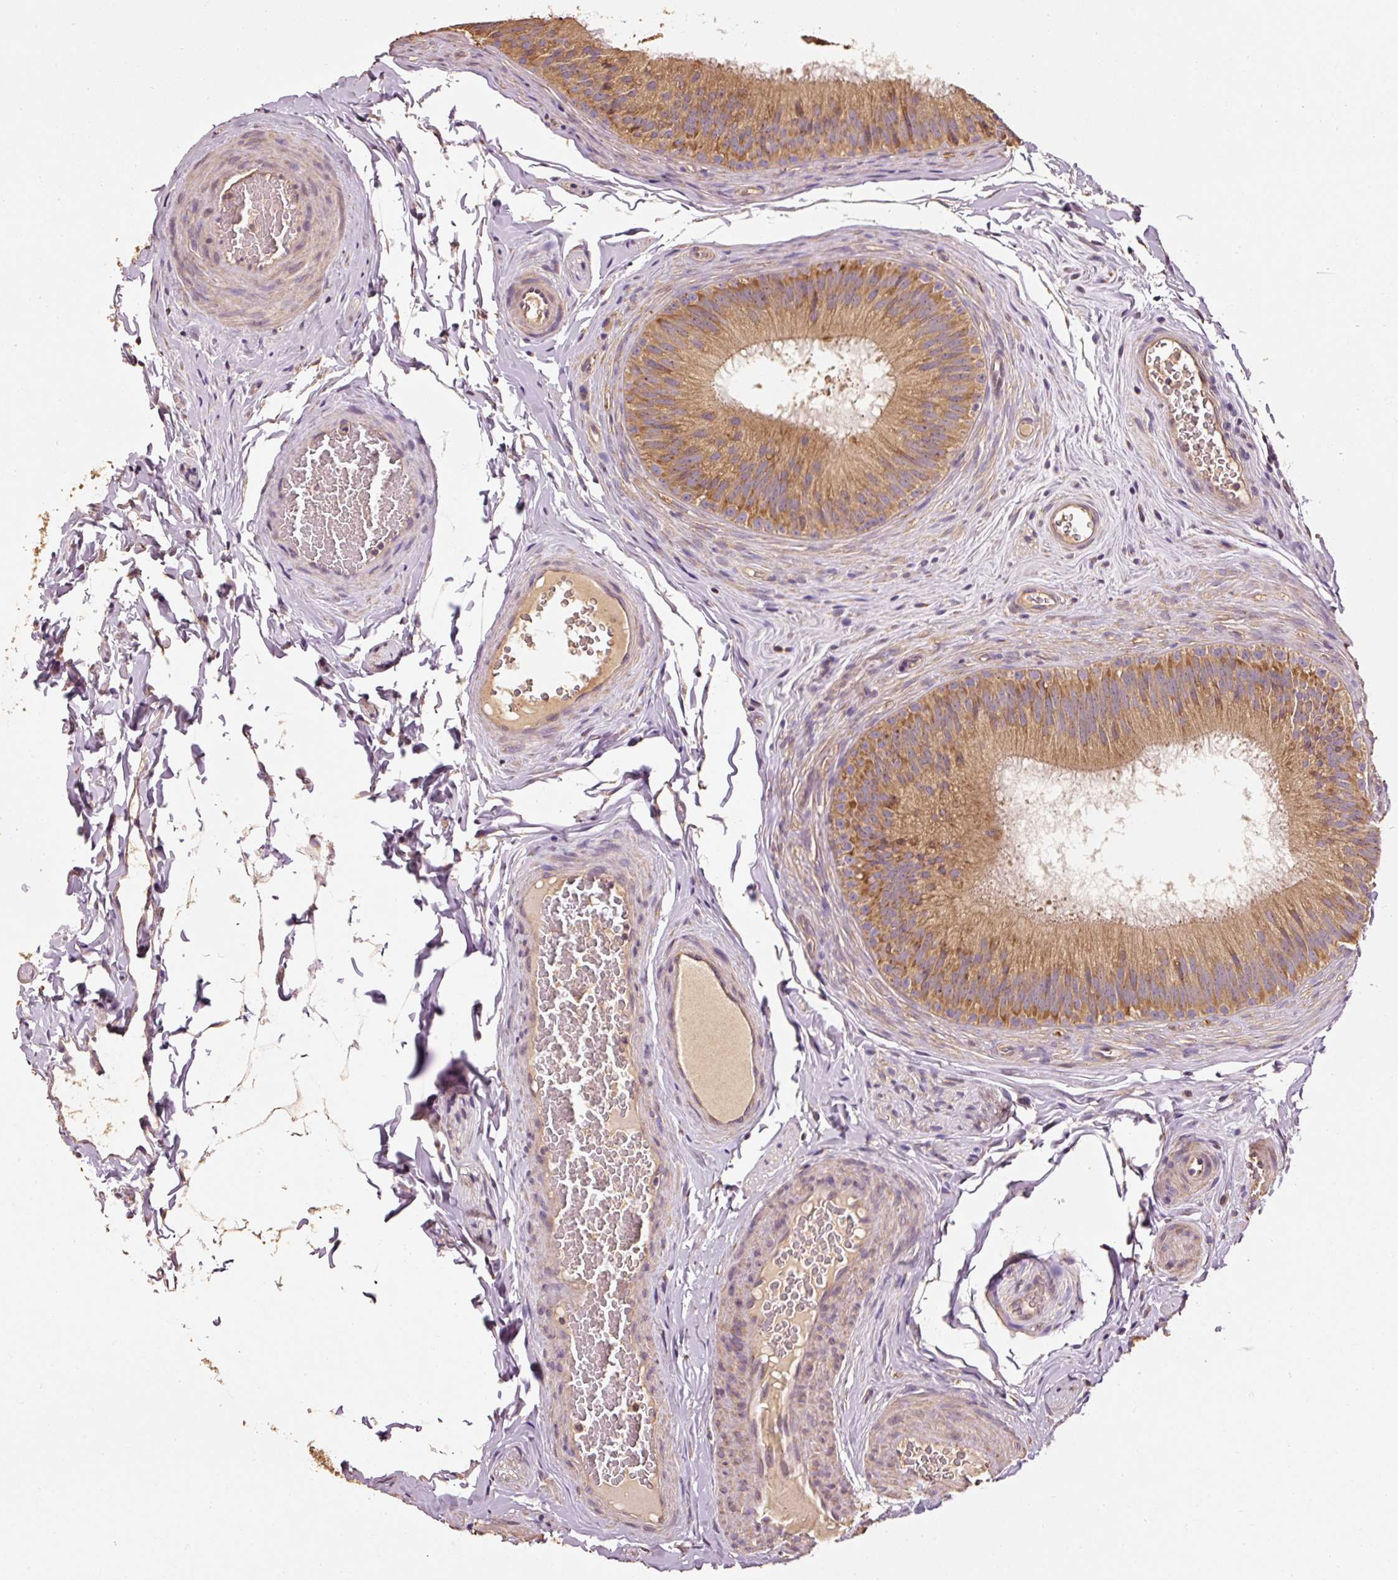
{"staining": {"intensity": "strong", "quantity": ">75%", "location": "cytoplasmic/membranous"}, "tissue": "epididymis", "cell_type": "Glandular cells", "image_type": "normal", "snomed": [{"axis": "morphology", "description": "Normal tissue, NOS"}, {"axis": "topography", "description": "Epididymis"}], "caption": "IHC image of unremarkable human epididymis stained for a protein (brown), which exhibits high levels of strong cytoplasmic/membranous staining in about >75% of glandular cells.", "gene": "EFHC1", "patient": {"sex": "male", "age": 24}}